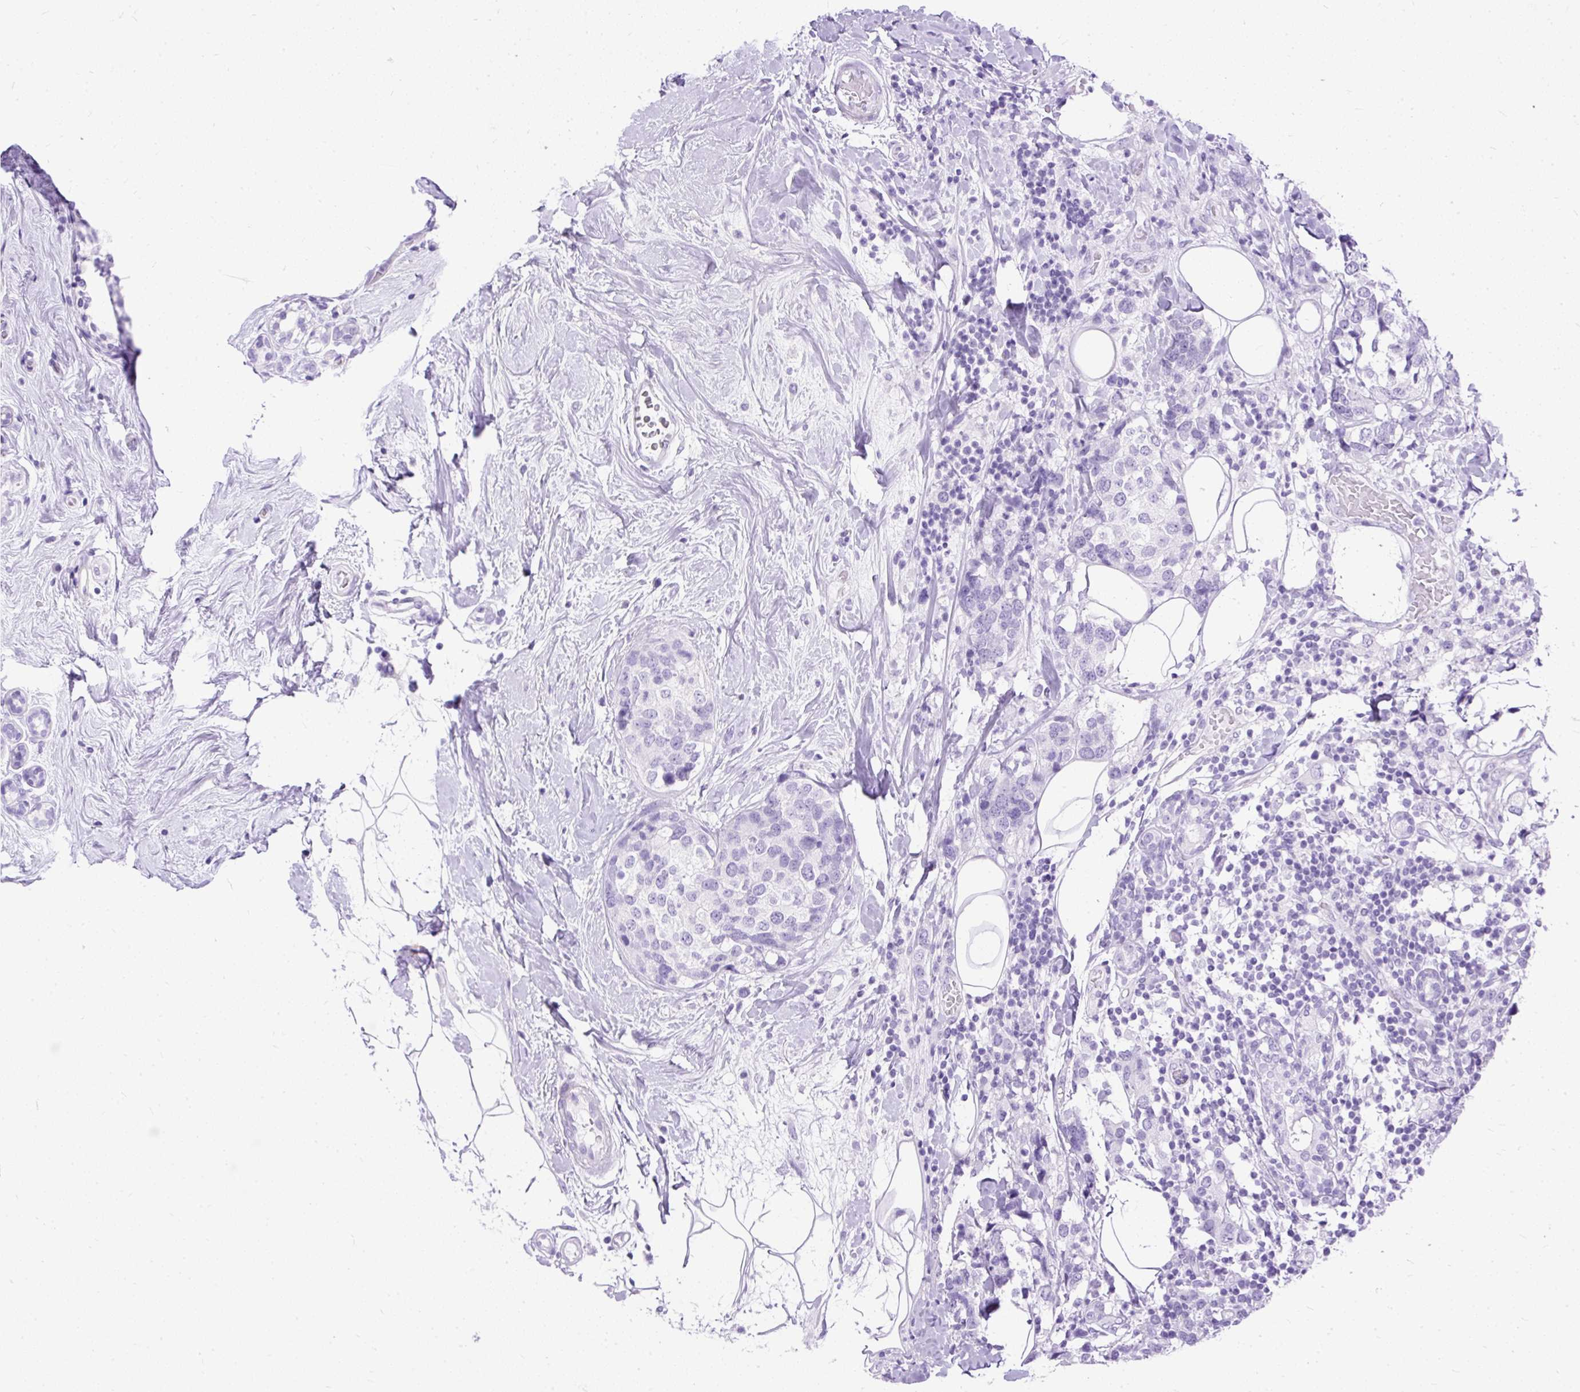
{"staining": {"intensity": "negative", "quantity": "none", "location": "none"}, "tissue": "breast cancer", "cell_type": "Tumor cells", "image_type": "cancer", "snomed": [{"axis": "morphology", "description": "Lobular carcinoma"}, {"axis": "topography", "description": "Breast"}], "caption": "This is a micrograph of immunohistochemistry (IHC) staining of breast cancer (lobular carcinoma), which shows no staining in tumor cells.", "gene": "HEY1", "patient": {"sex": "female", "age": 59}}